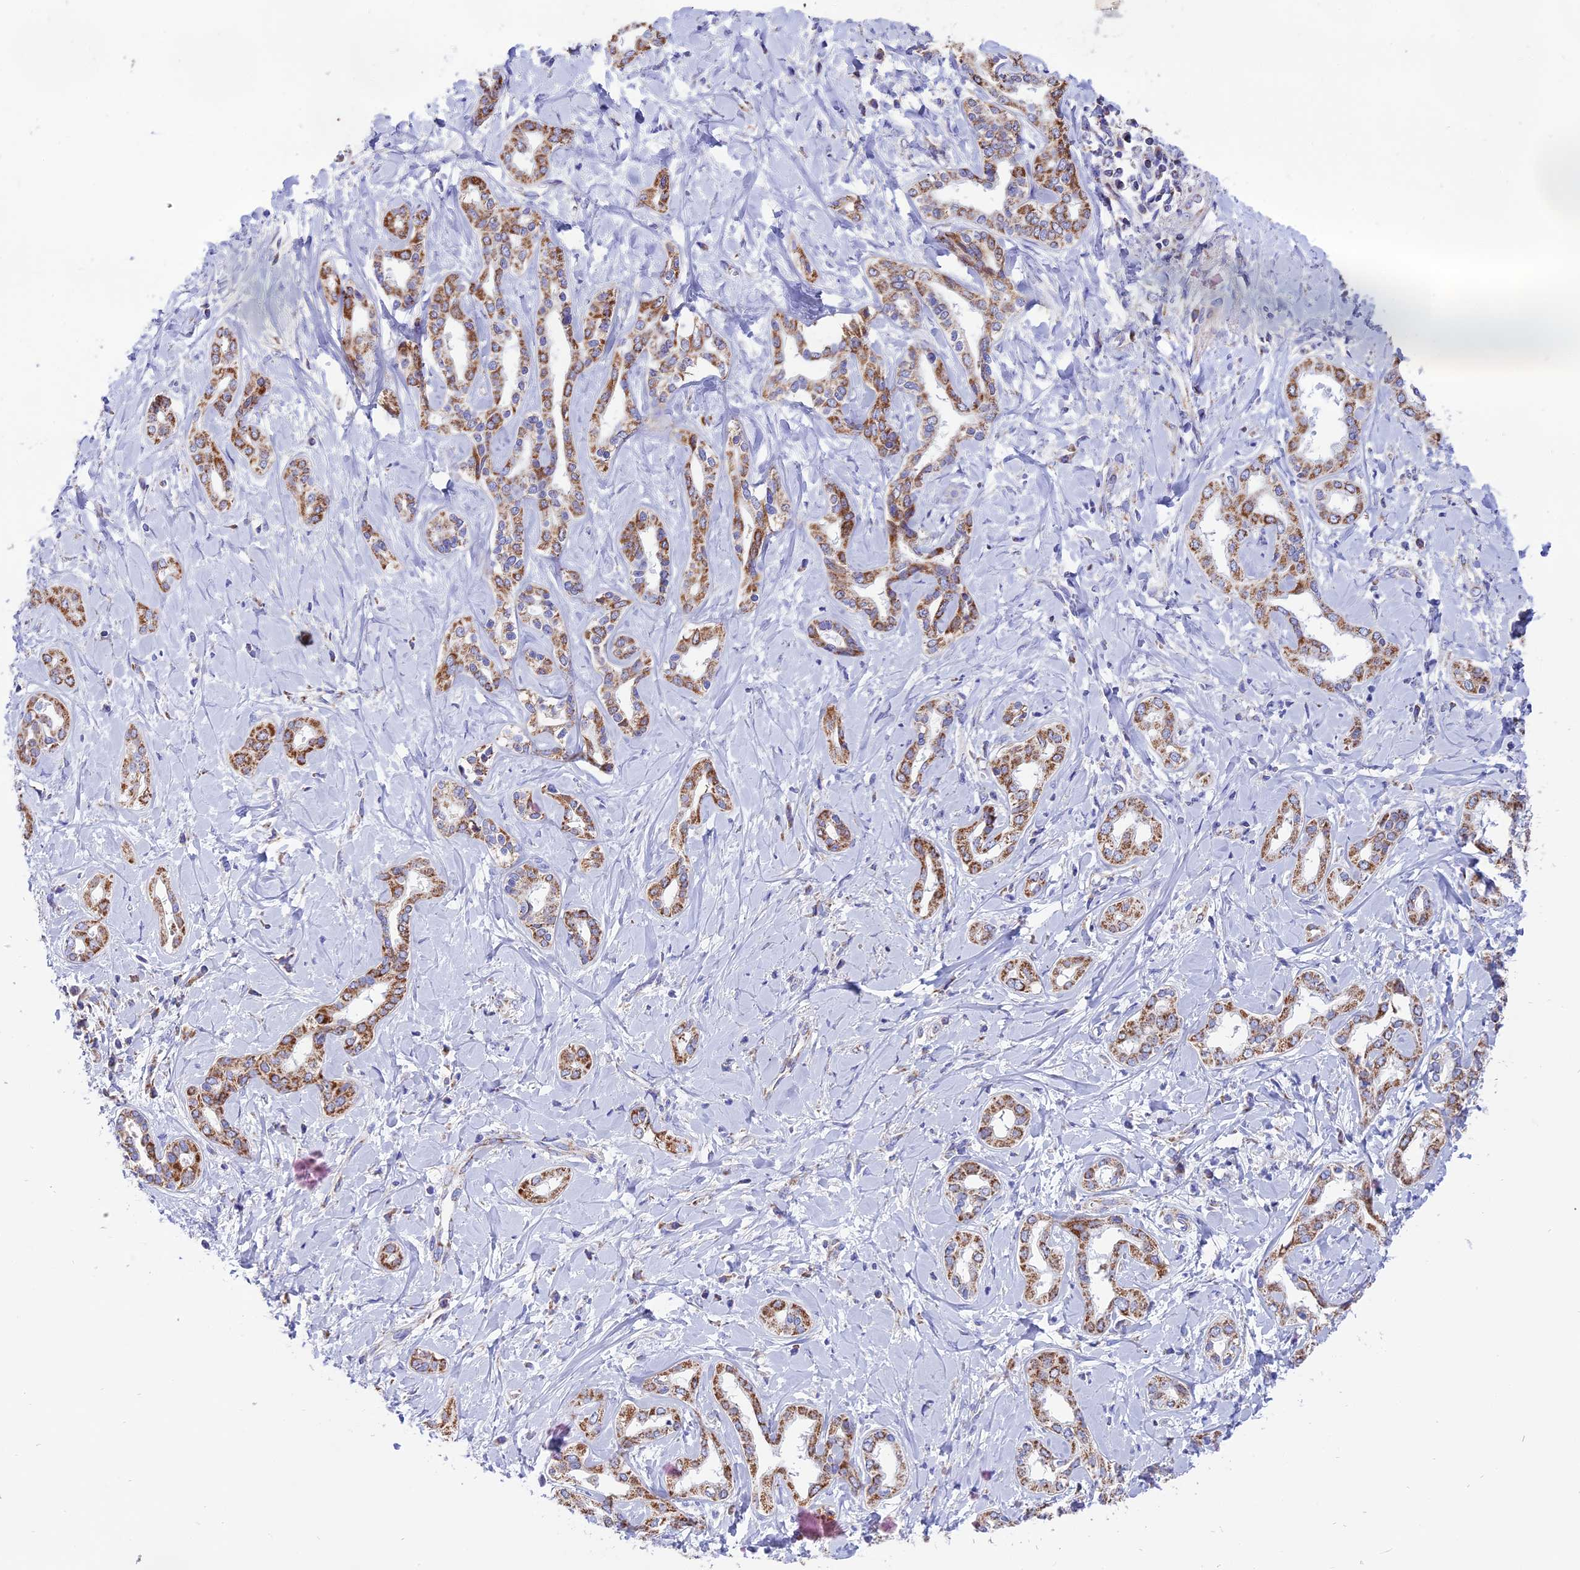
{"staining": {"intensity": "moderate", "quantity": ">75%", "location": "cytoplasmic/membranous"}, "tissue": "liver cancer", "cell_type": "Tumor cells", "image_type": "cancer", "snomed": [{"axis": "morphology", "description": "Cholangiocarcinoma"}, {"axis": "topography", "description": "Liver"}], "caption": "IHC (DAB (3,3'-diaminobenzidine)) staining of human liver cholangiocarcinoma reveals moderate cytoplasmic/membranous protein positivity in approximately >75% of tumor cells.", "gene": "MRPS34", "patient": {"sex": "female", "age": 77}}